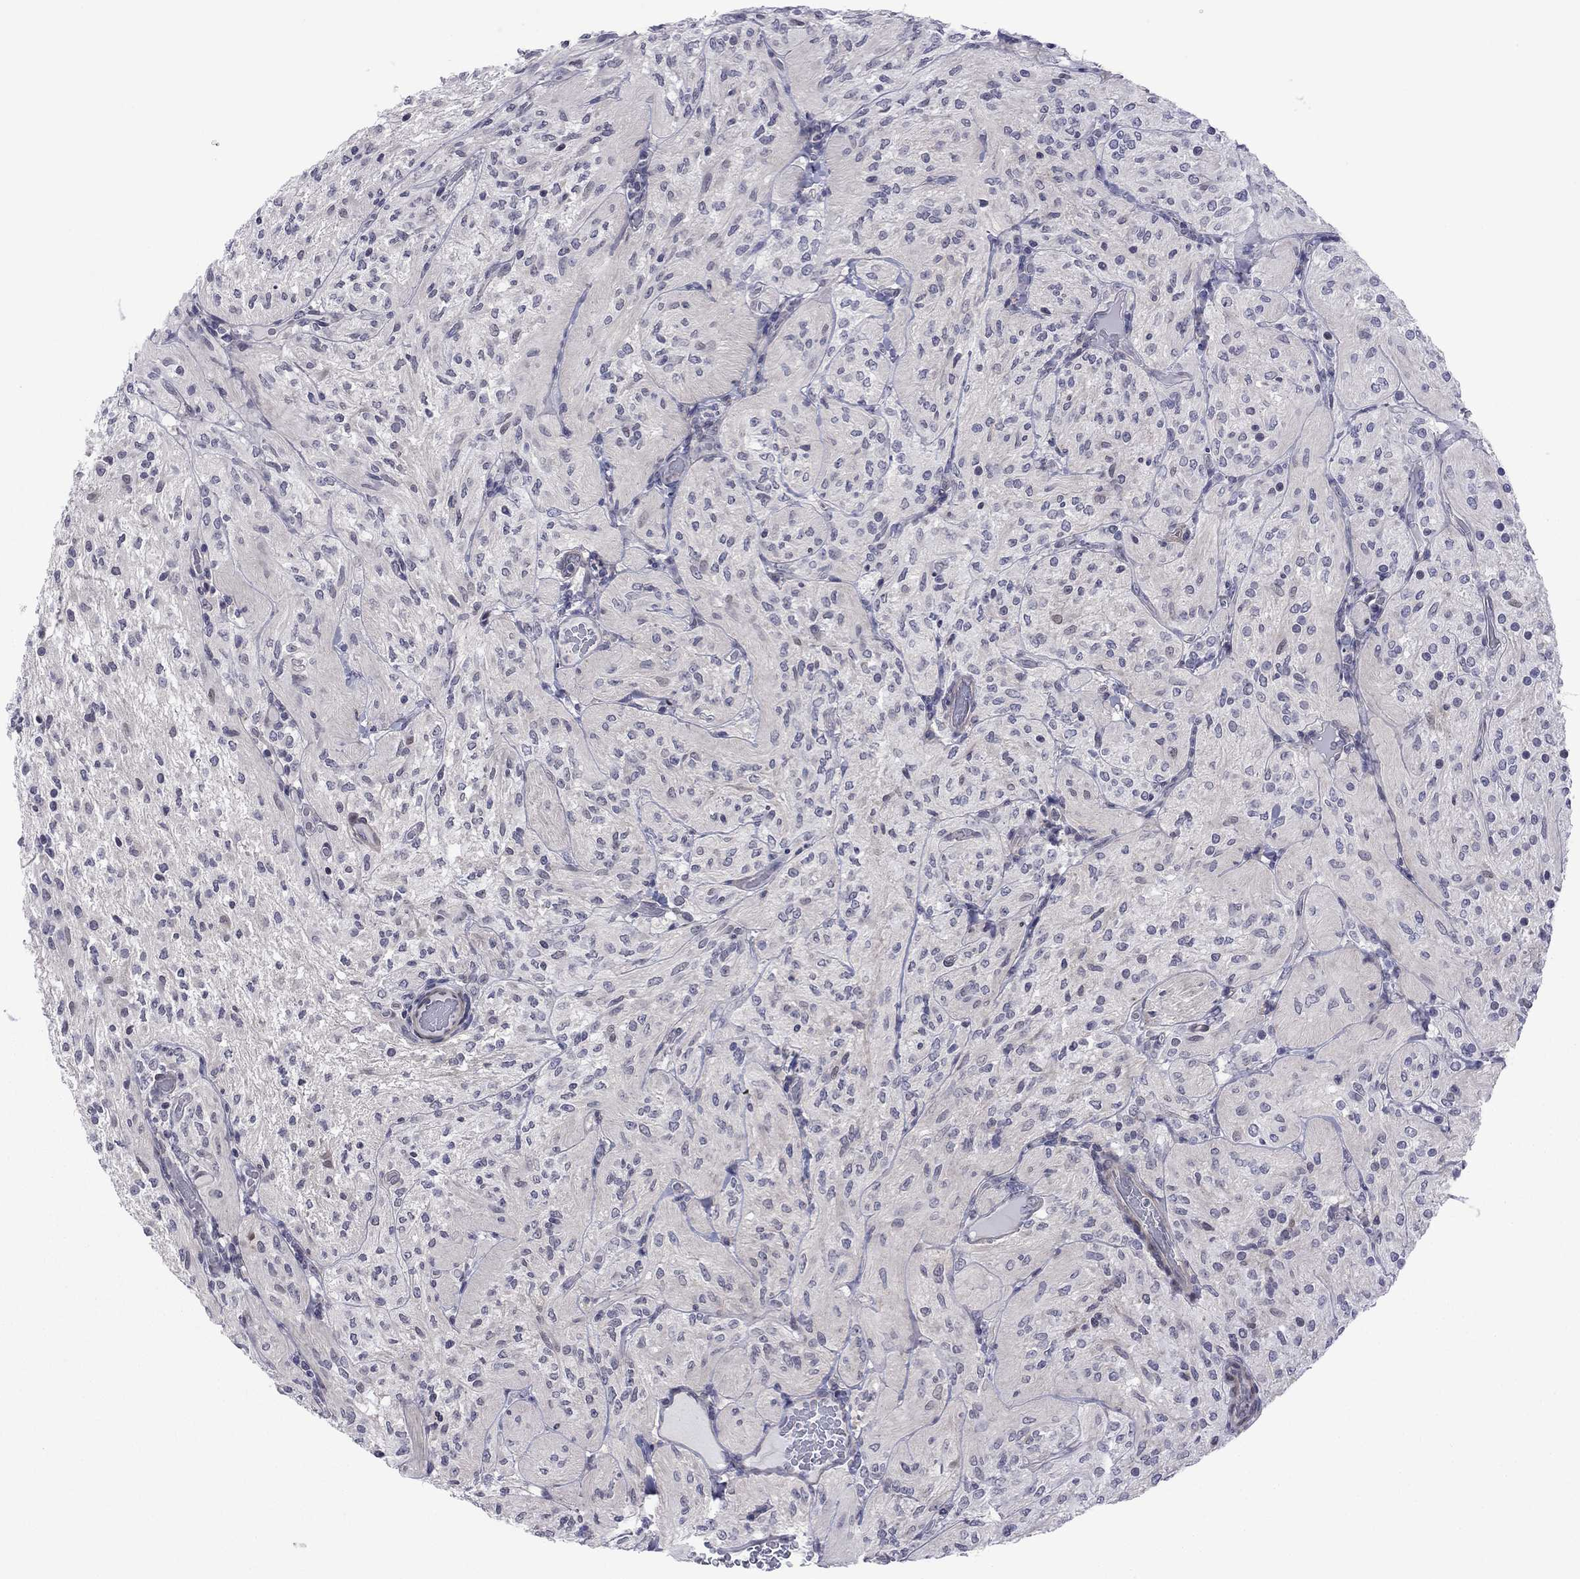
{"staining": {"intensity": "negative", "quantity": "none", "location": "none"}, "tissue": "glioma", "cell_type": "Tumor cells", "image_type": "cancer", "snomed": [{"axis": "morphology", "description": "Glioma, malignant, Low grade"}, {"axis": "topography", "description": "Brain"}], "caption": "Tumor cells are negative for brown protein staining in malignant low-grade glioma.", "gene": "POU5F2", "patient": {"sex": "male", "age": 3}}